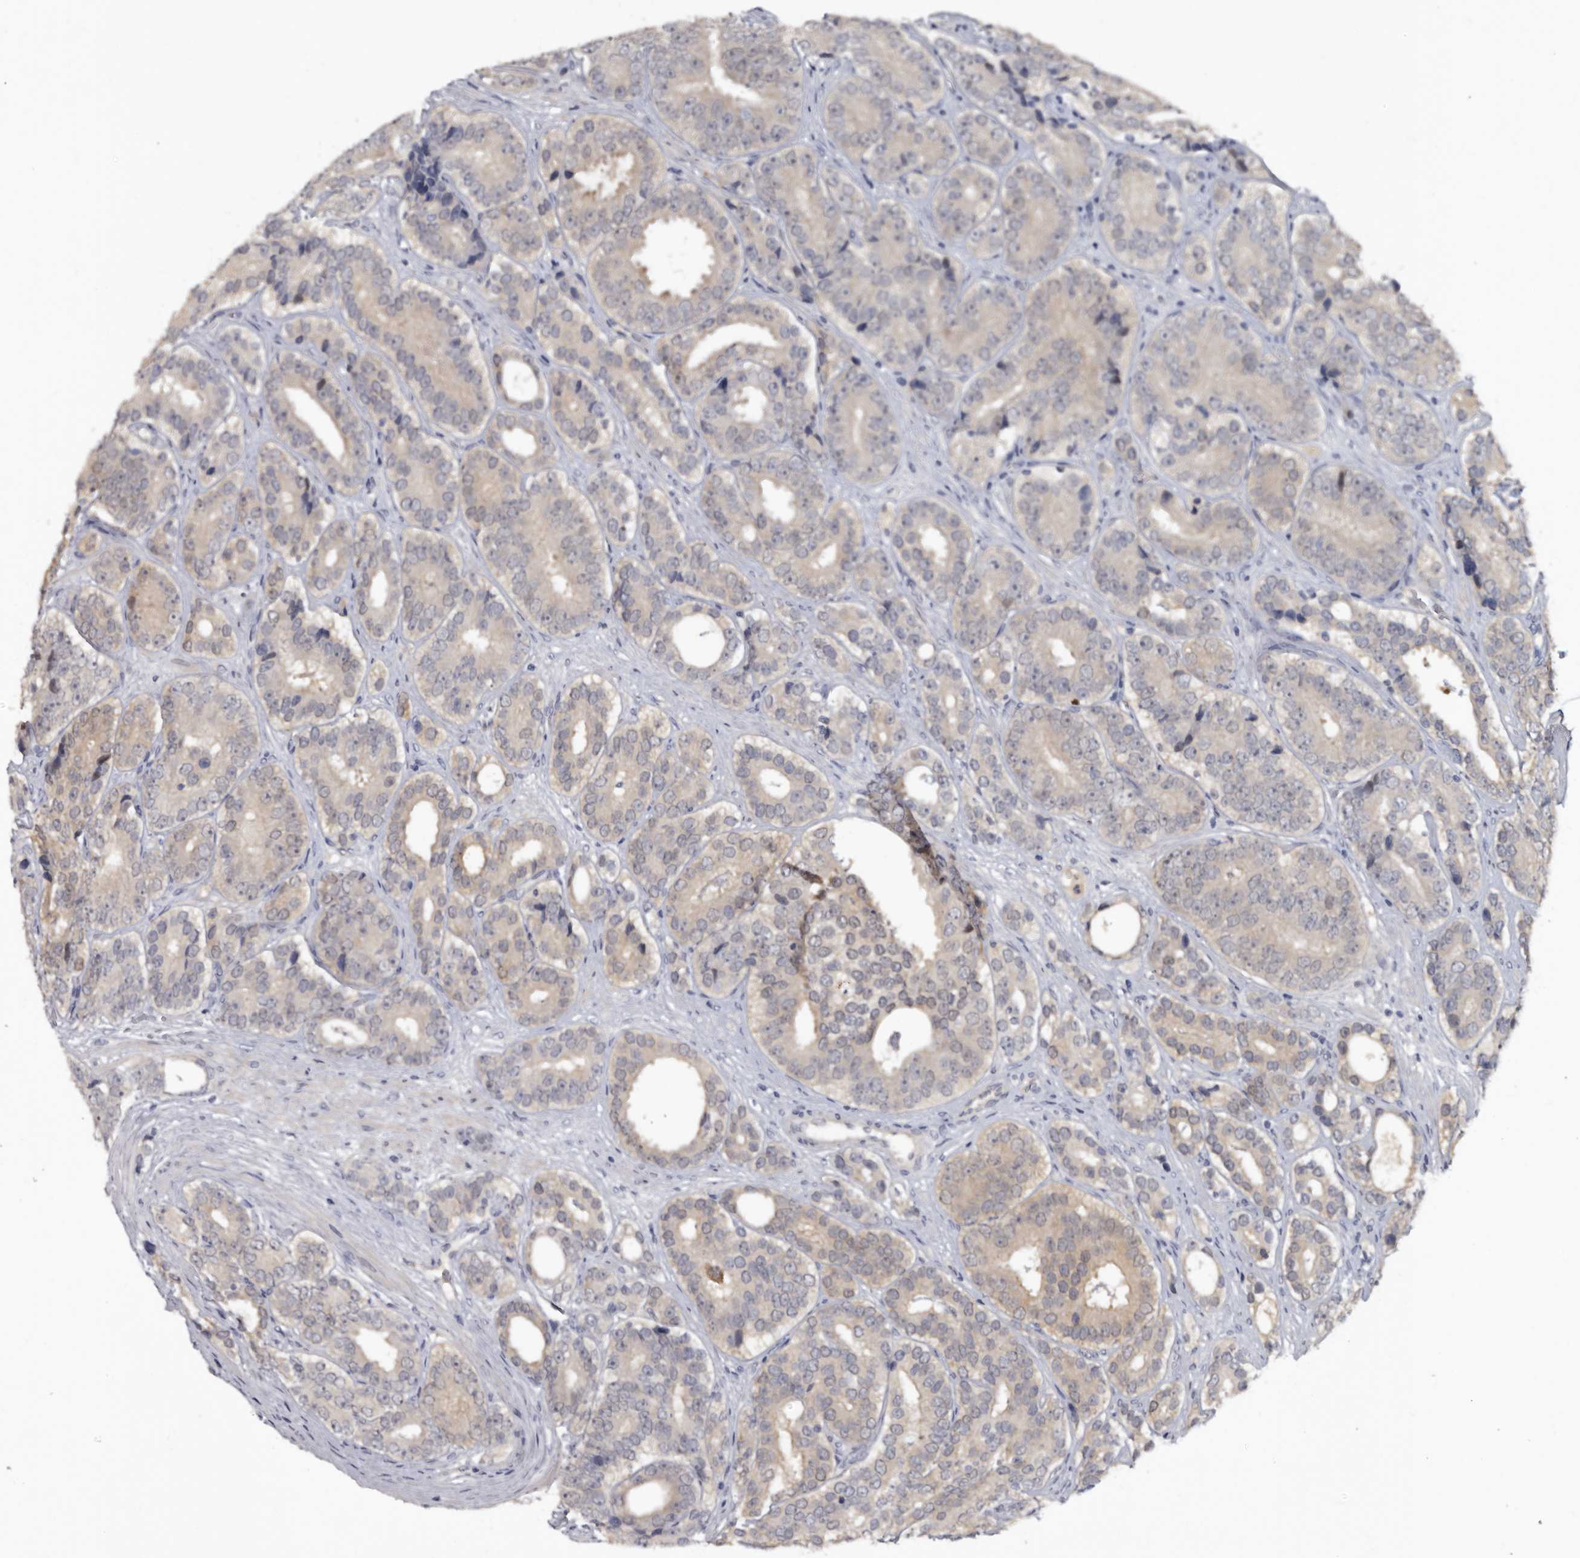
{"staining": {"intensity": "weak", "quantity": "25%-75%", "location": "cytoplasmic/membranous"}, "tissue": "prostate cancer", "cell_type": "Tumor cells", "image_type": "cancer", "snomed": [{"axis": "morphology", "description": "Adenocarcinoma, High grade"}, {"axis": "topography", "description": "Prostate"}], "caption": "About 25%-75% of tumor cells in human prostate cancer exhibit weak cytoplasmic/membranous protein expression as visualized by brown immunohistochemical staining.", "gene": "RBKS", "patient": {"sex": "male", "age": 56}}